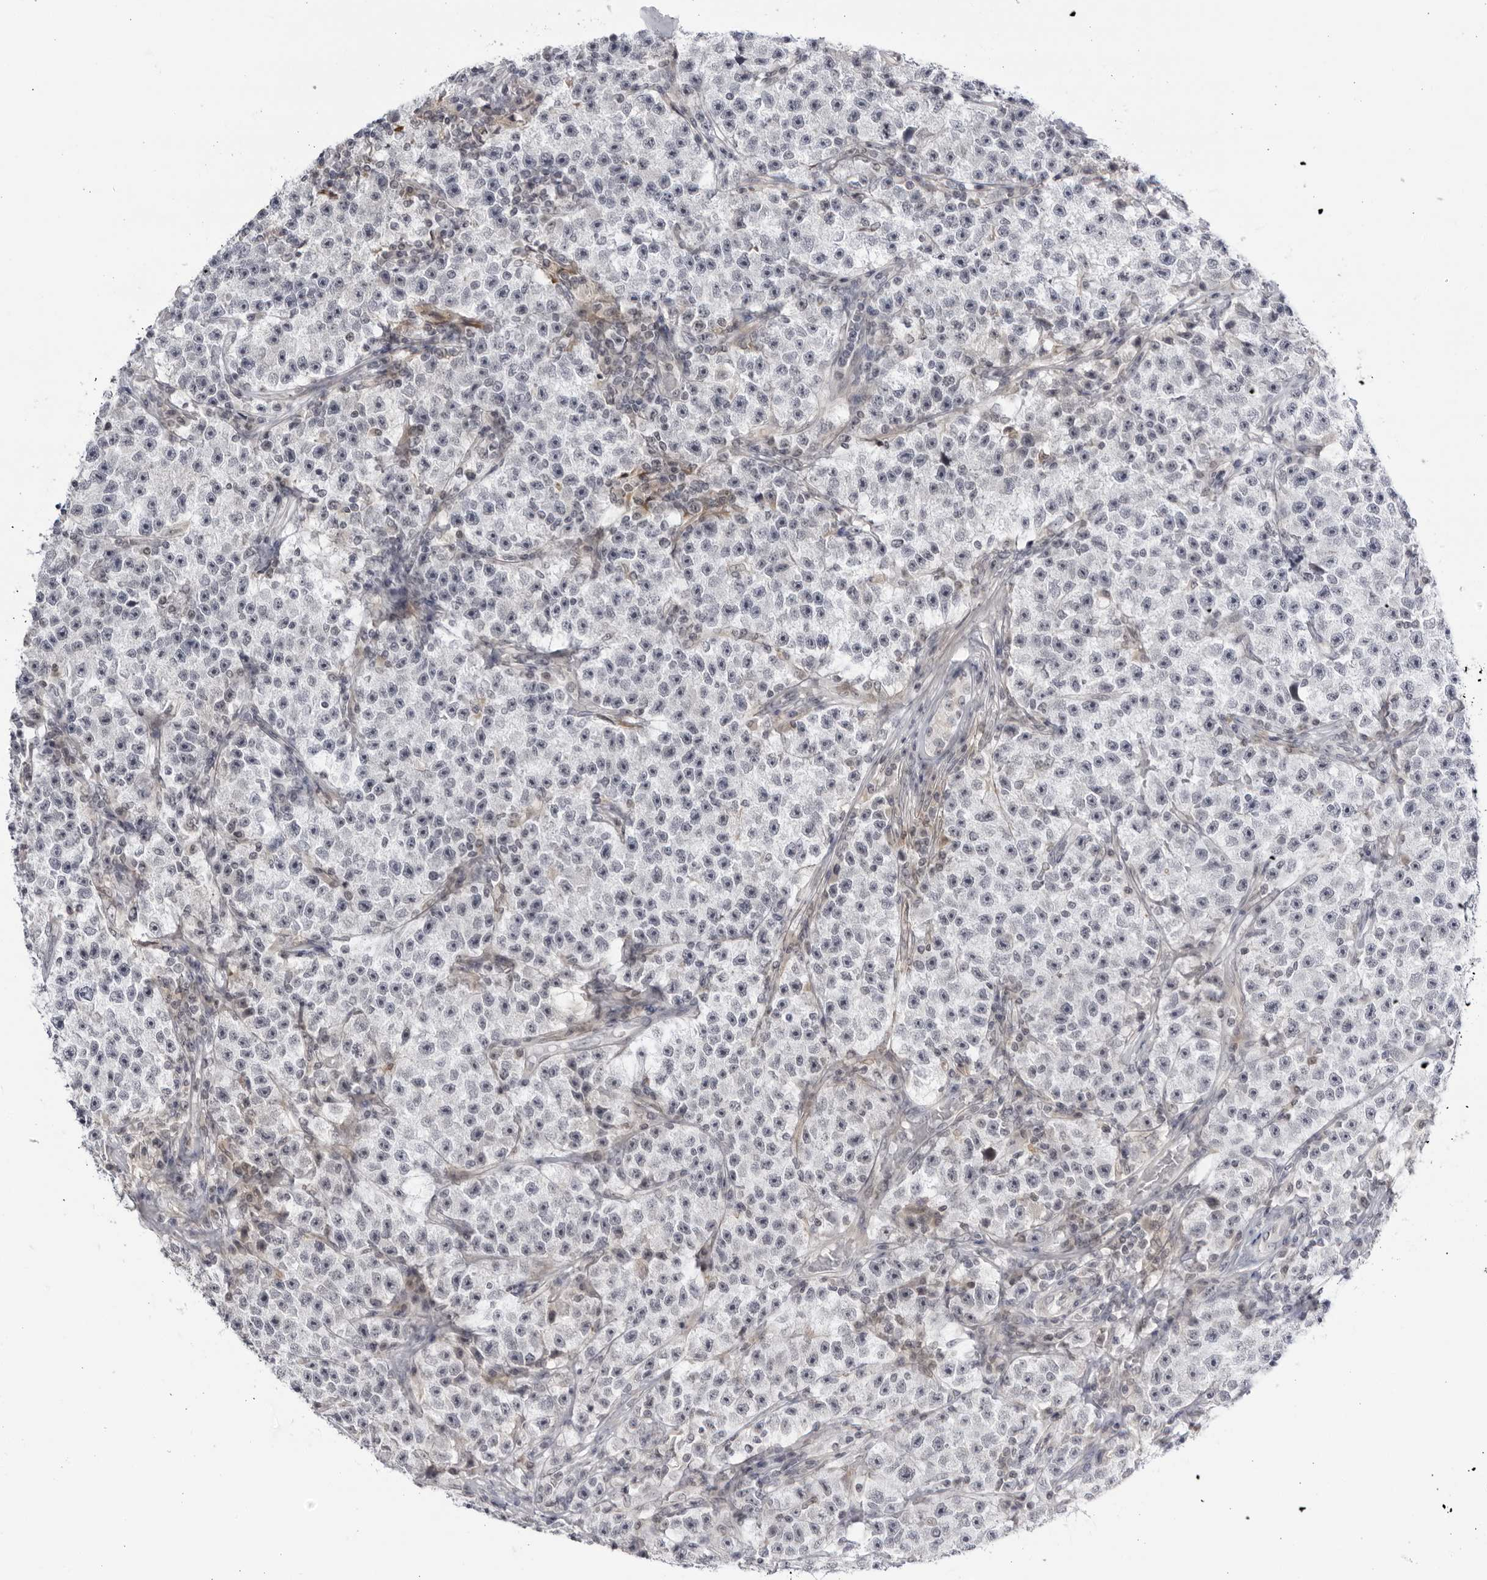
{"staining": {"intensity": "negative", "quantity": "none", "location": "none"}, "tissue": "testis cancer", "cell_type": "Tumor cells", "image_type": "cancer", "snomed": [{"axis": "morphology", "description": "Seminoma, NOS"}, {"axis": "topography", "description": "Testis"}], "caption": "Tumor cells are negative for protein expression in human seminoma (testis).", "gene": "CNBD1", "patient": {"sex": "male", "age": 22}}